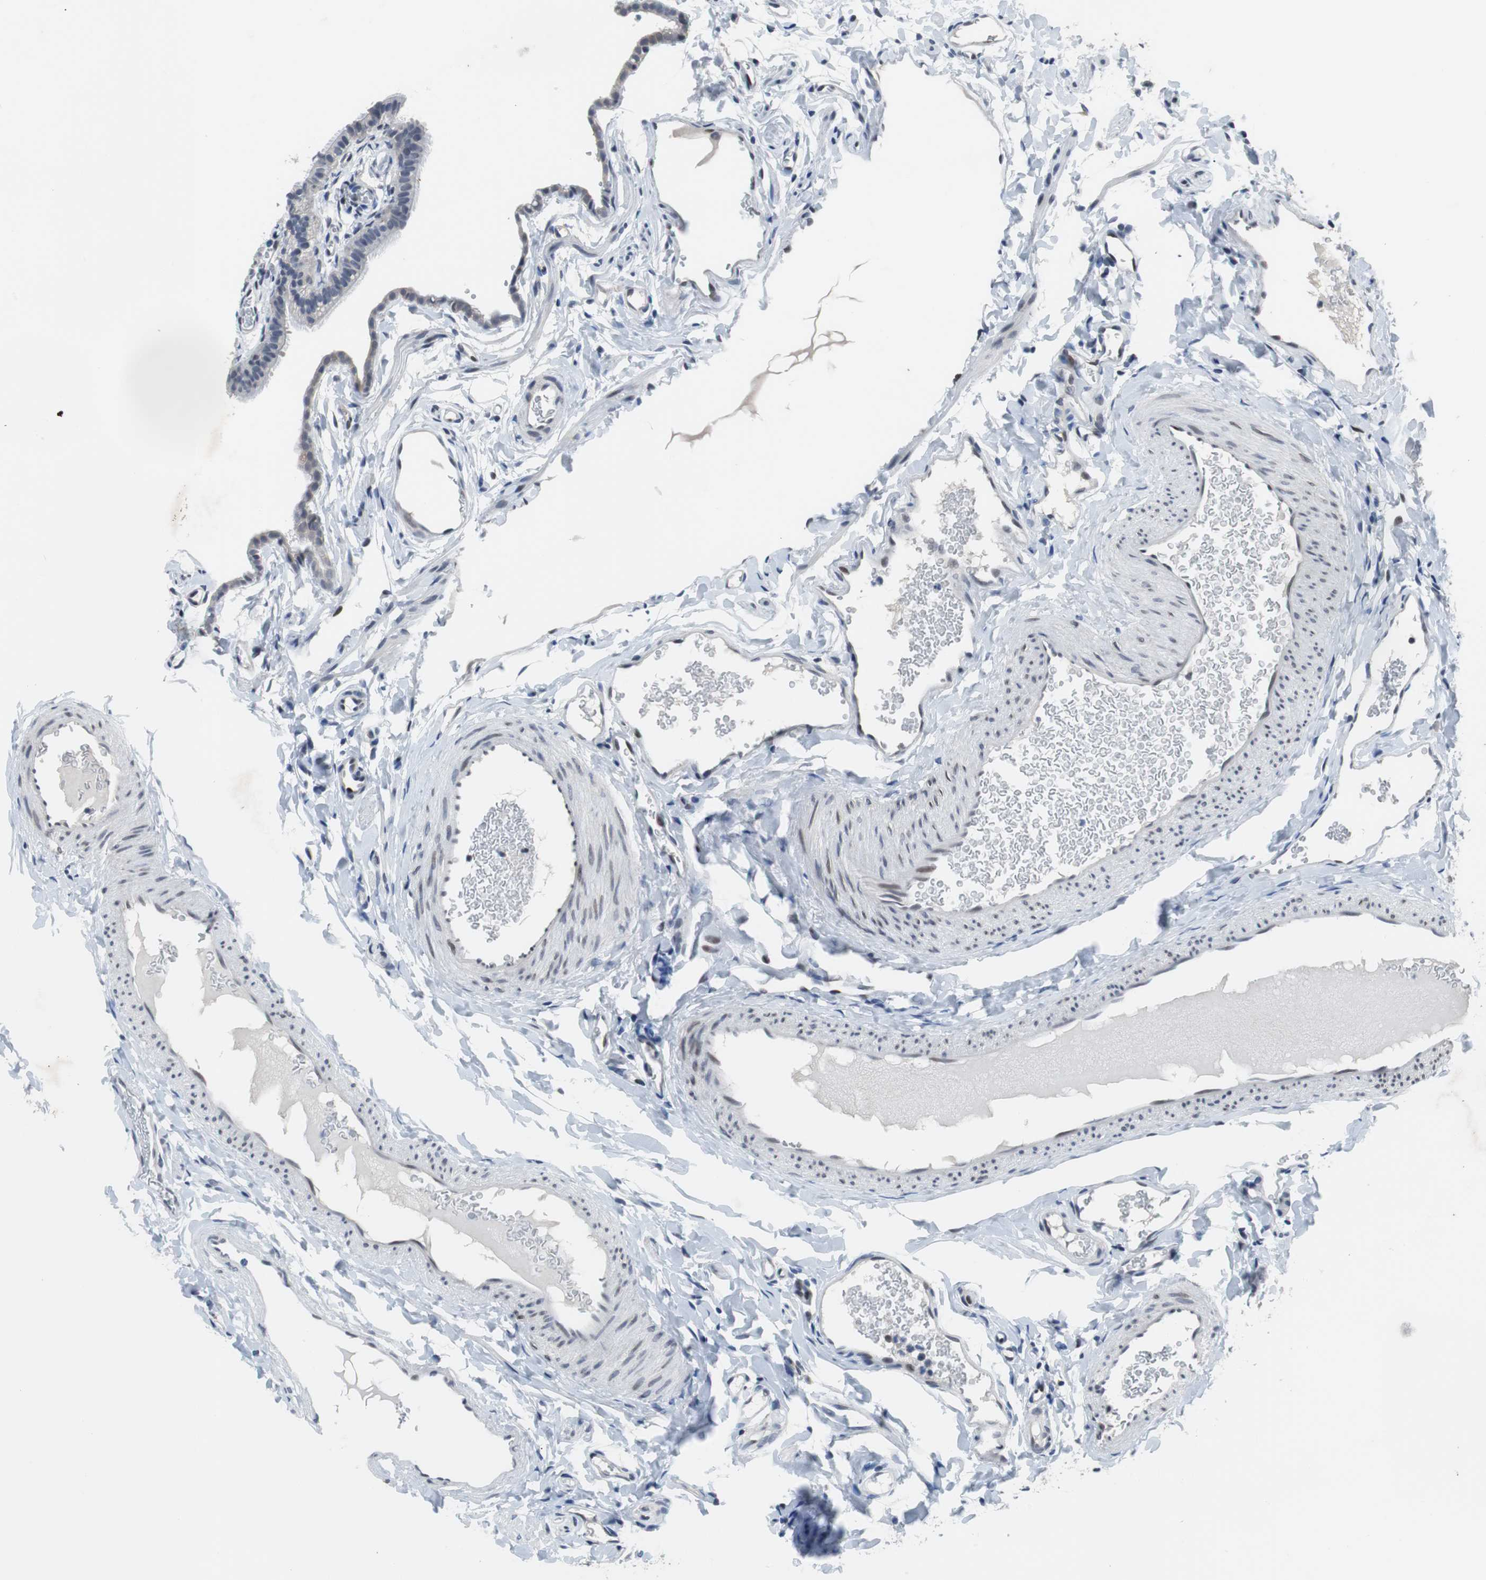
{"staining": {"intensity": "weak", "quantity": "<25%", "location": "cytoplasmic/membranous,nuclear"}, "tissue": "fallopian tube", "cell_type": "Glandular cells", "image_type": "normal", "snomed": [{"axis": "morphology", "description": "Normal tissue, NOS"}, {"axis": "topography", "description": "Fallopian tube"}, {"axis": "topography", "description": "Placenta"}], "caption": "A high-resolution image shows immunohistochemistry (IHC) staining of normal fallopian tube, which demonstrates no significant staining in glandular cells.", "gene": "TP63", "patient": {"sex": "female", "age": 34}}